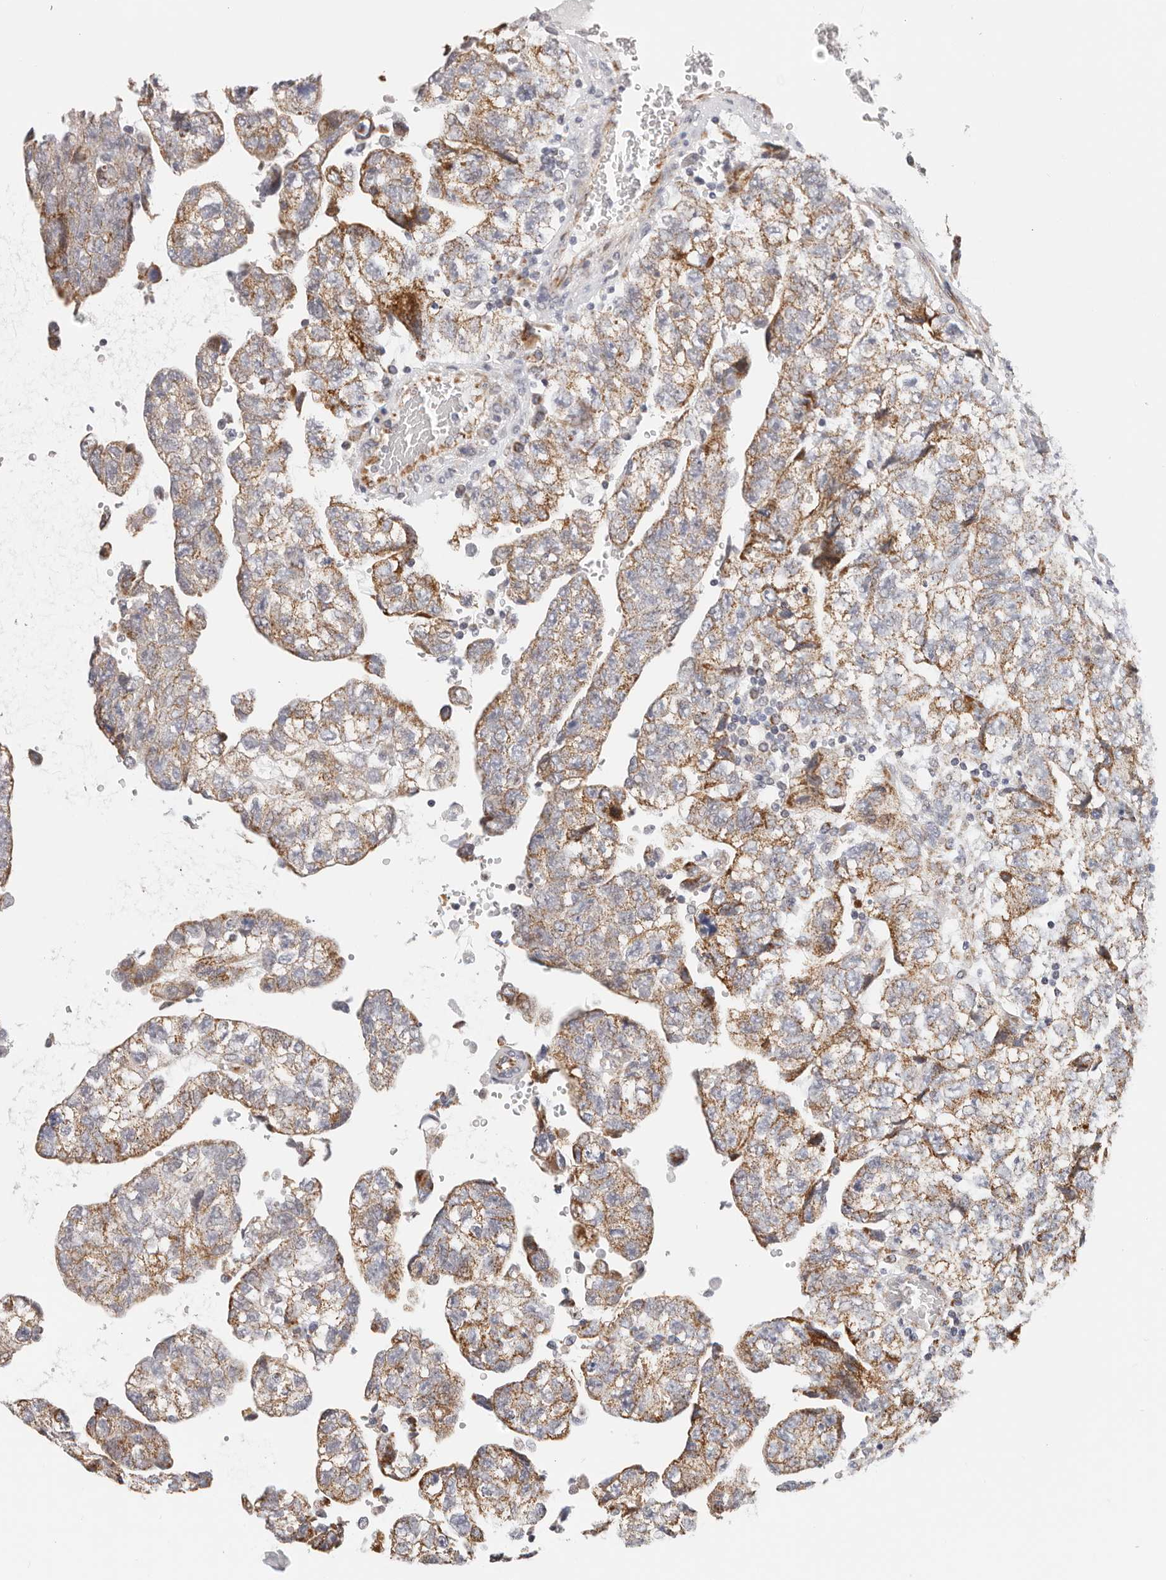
{"staining": {"intensity": "moderate", "quantity": ">75%", "location": "cytoplasmic/membranous"}, "tissue": "testis cancer", "cell_type": "Tumor cells", "image_type": "cancer", "snomed": [{"axis": "morphology", "description": "Carcinoma, Embryonal, NOS"}, {"axis": "topography", "description": "Testis"}], "caption": "Immunohistochemical staining of human testis cancer exhibits medium levels of moderate cytoplasmic/membranous protein positivity in approximately >75% of tumor cells.", "gene": "AFDN", "patient": {"sex": "male", "age": 36}}